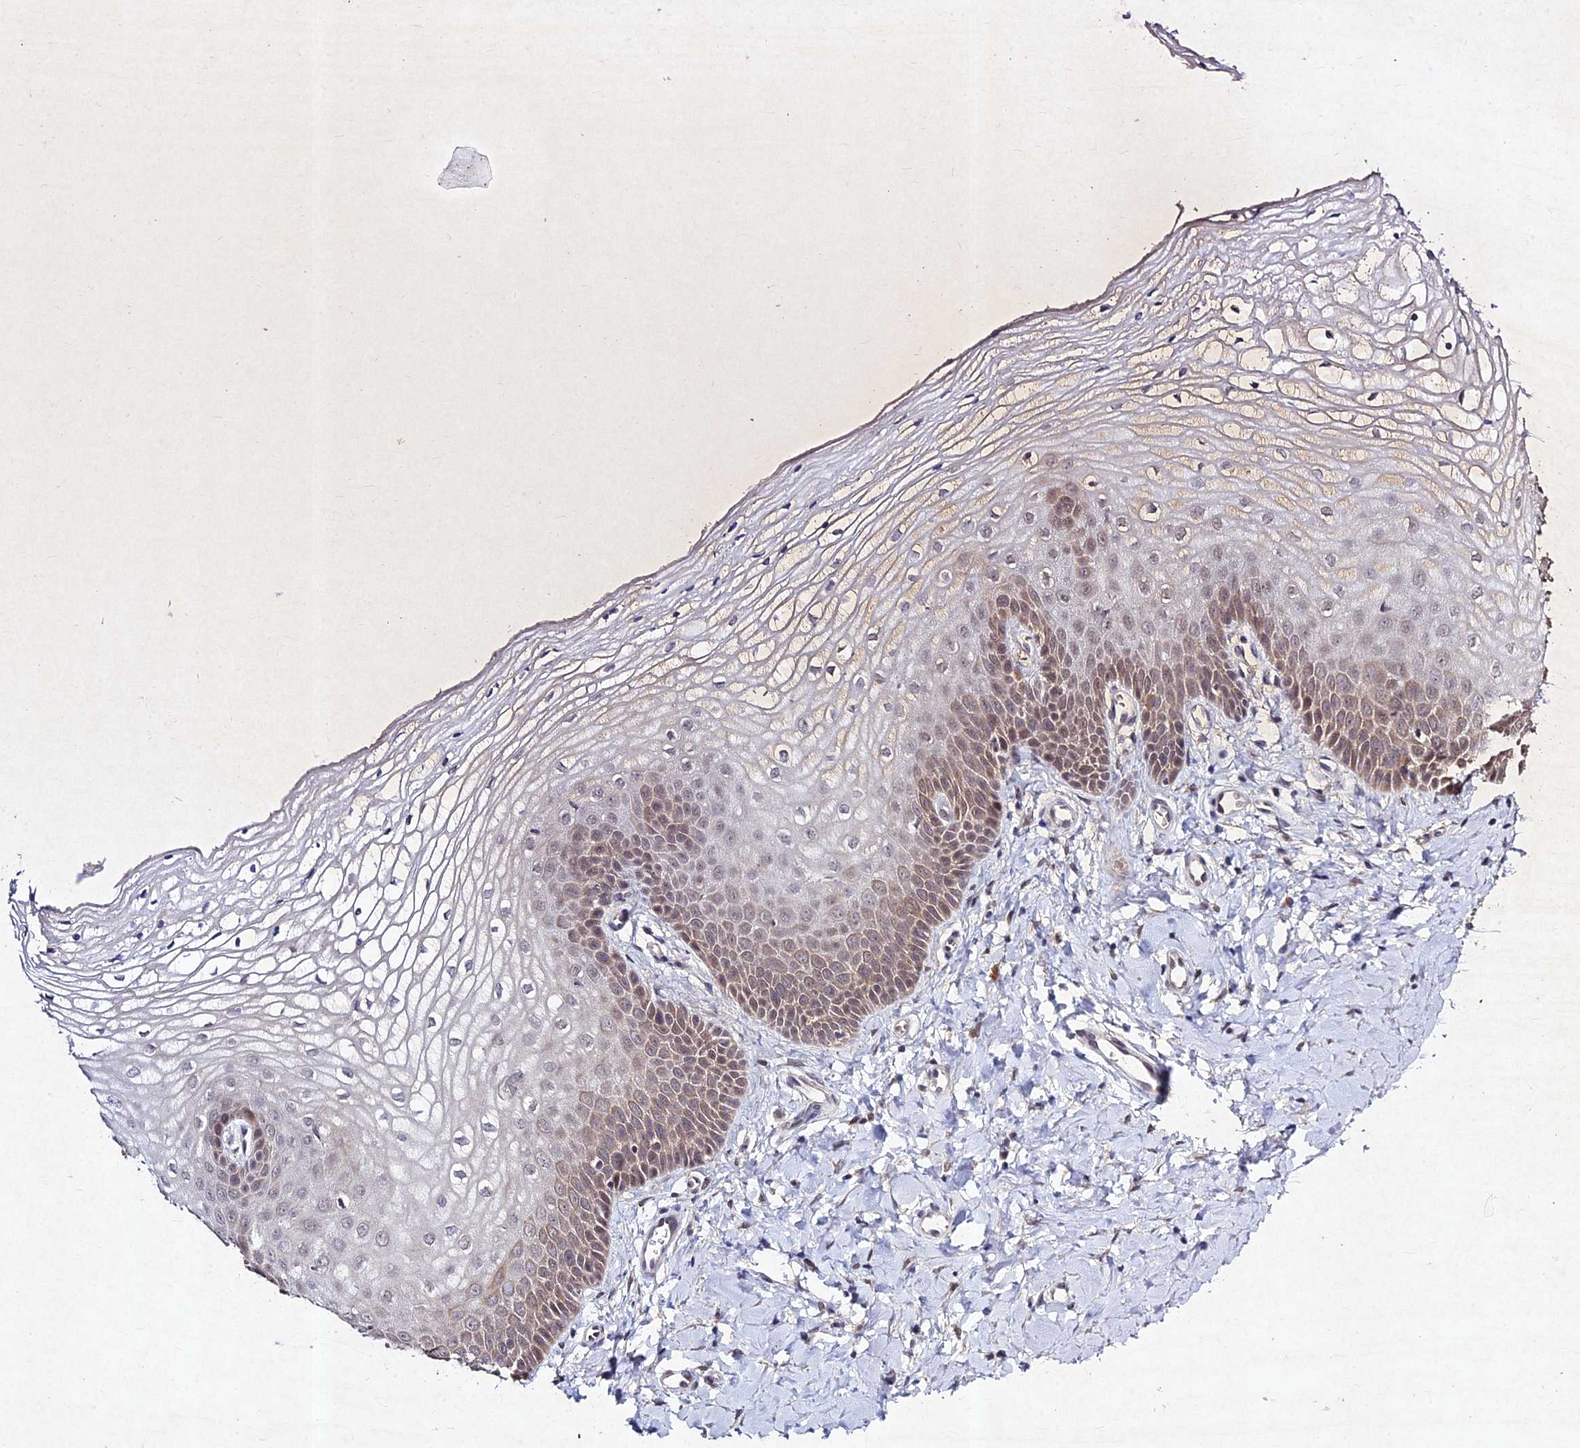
{"staining": {"intensity": "weak", "quantity": "25%-75%", "location": "cytoplasmic/membranous,nuclear"}, "tissue": "vagina", "cell_type": "Squamous epithelial cells", "image_type": "normal", "snomed": [{"axis": "morphology", "description": "Normal tissue, NOS"}, {"axis": "topography", "description": "Vagina"}], "caption": "Approximately 25%-75% of squamous epithelial cells in normal vagina demonstrate weak cytoplasmic/membranous,nuclear protein staining as visualized by brown immunohistochemical staining.", "gene": "RAVER1", "patient": {"sex": "female", "age": 68}}